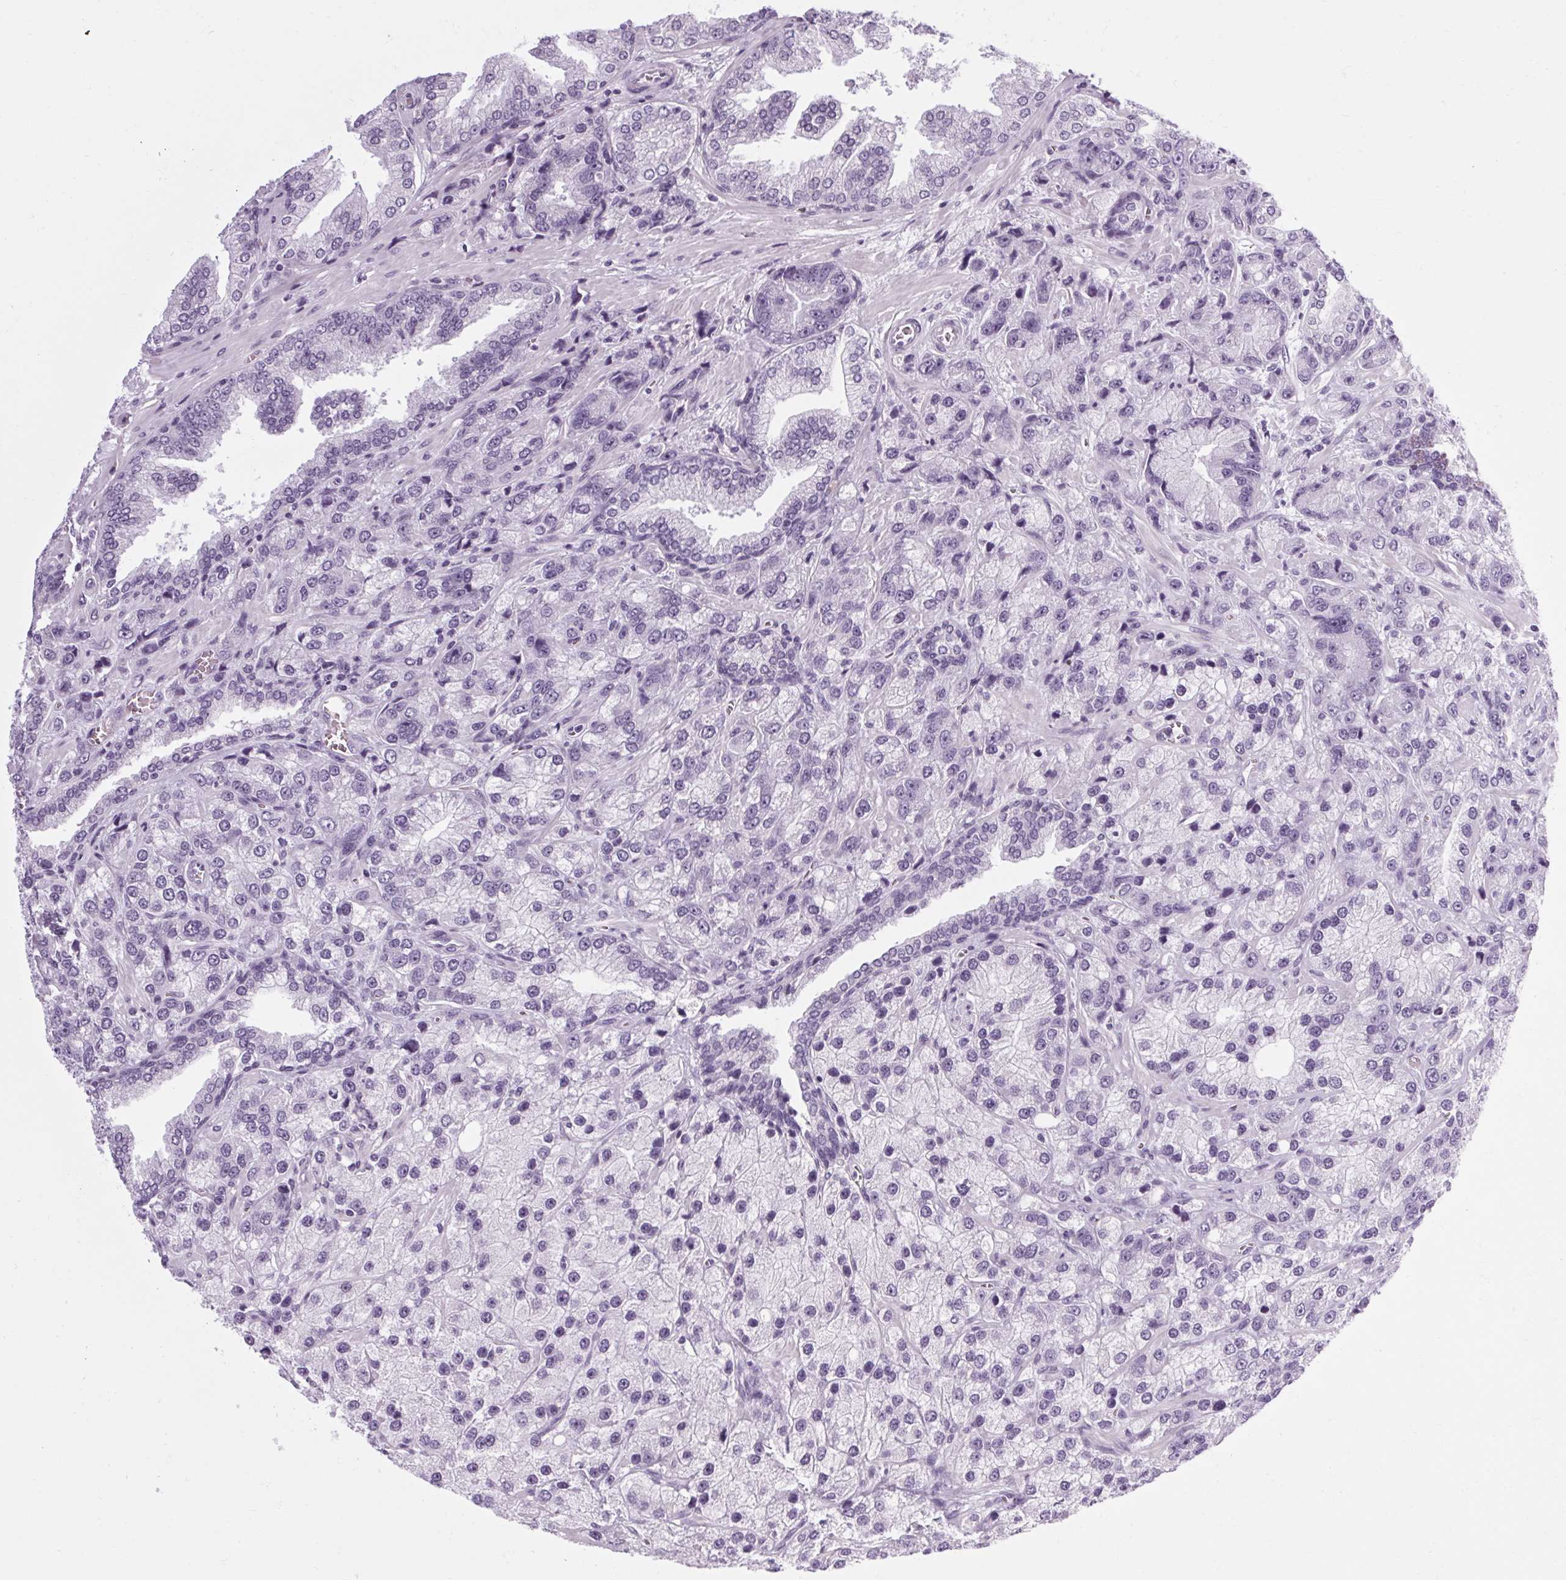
{"staining": {"intensity": "negative", "quantity": "none", "location": "none"}, "tissue": "prostate cancer", "cell_type": "Tumor cells", "image_type": "cancer", "snomed": [{"axis": "morphology", "description": "Adenocarcinoma, NOS"}, {"axis": "topography", "description": "Prostate"}], "caption": "This image is of prostate cancer stained with immunohistochemistry to label a protein in brown with the nuclei are counter-stained blue. There is no expression in tumor cells.", "gene": "POMC", "patient": {"sex": "male", "age": 63}}